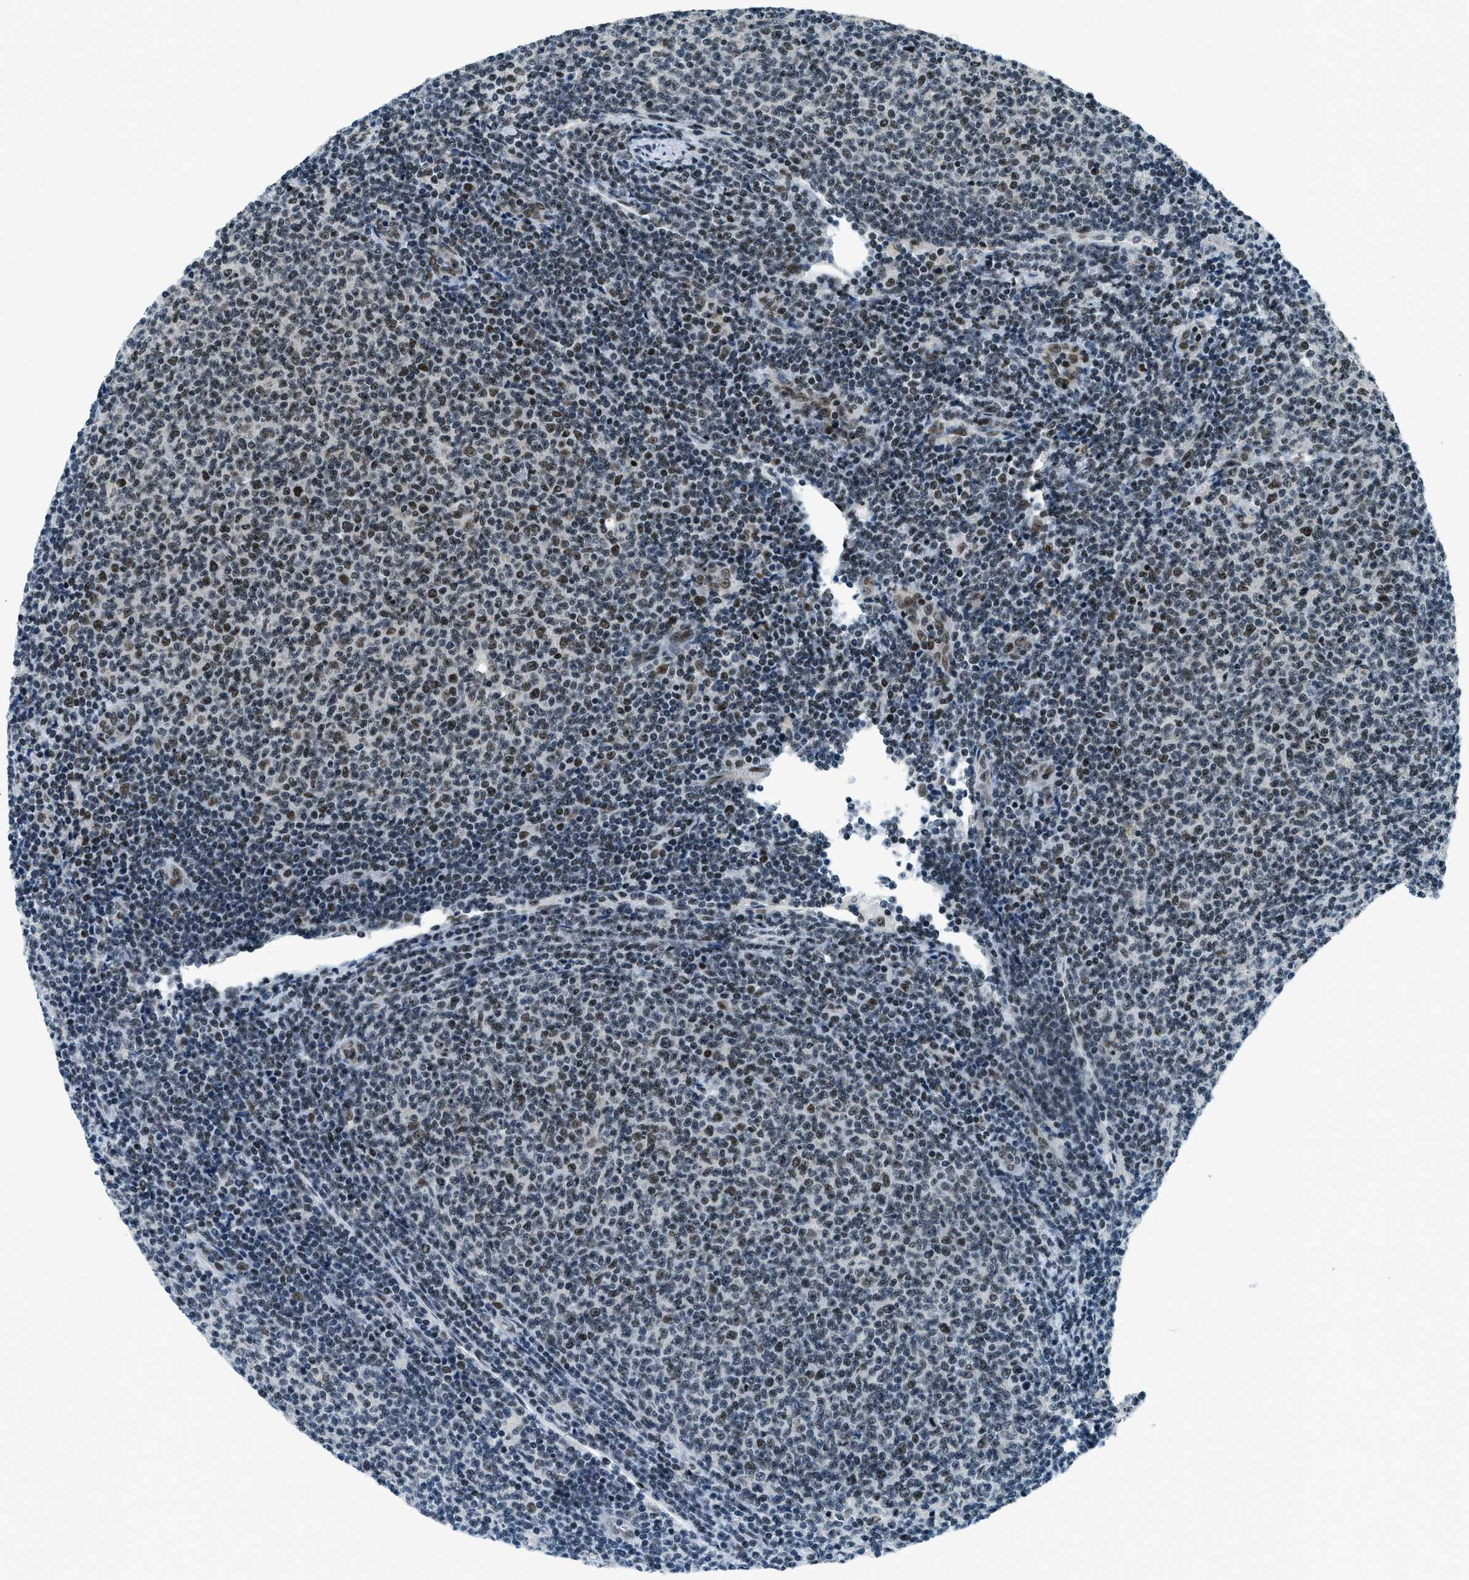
{"staining": {"intensity": "moderate", "quantity": "25%-75%", "location": "nuclear"}, "tissue": "lymphoma", "cell_type": "Tumor cells", "image_type": "cancer", "snomed": [{"axis": "morphology", "description": "Malignant lymphoma, non-Hodgkin's type, Low grade"}, {"axis": "topography", "description": "Lymph node"}], "caption": "Malignant lymphoma, non-Hodgkin's type (low-grade) tissue displays moderate nuclear positivity in approximately 25%-75% of tumor cells, visualized by immunohistochemistry. The staining was performed using DAB (3,3'-diaminobenzidine) to visualize the protein expression in brown, while the nuclei were stained in blue with hematoxylin (Magnification: 20x).", "gene": "KLF6", "patient": {"sex": "male", "age": 66}}